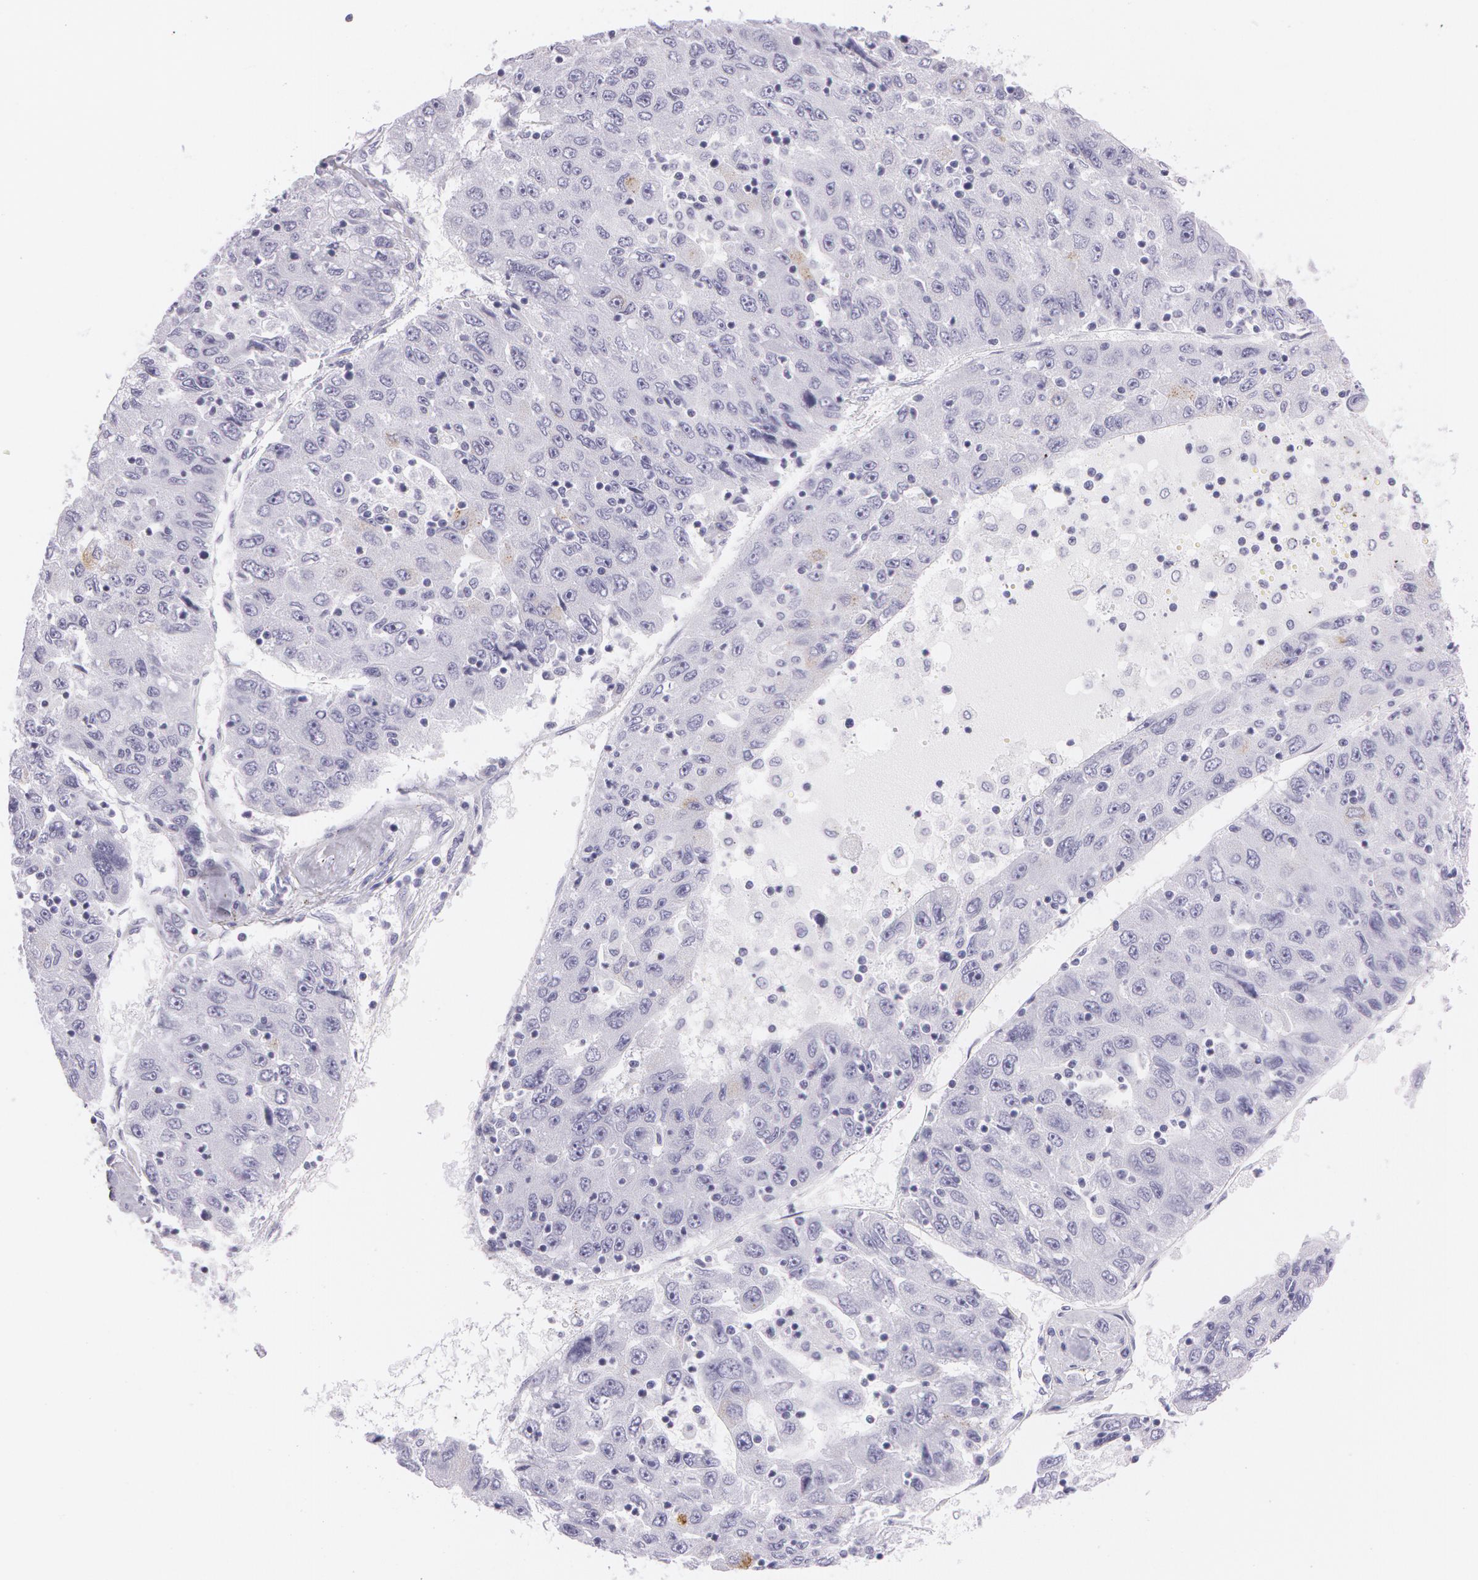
{"staining": {"intensity": "negative", "quantity": "none", "location": "none"}, "tissue": "liver cancer", "cell_type": "Tumor cells", "image_type": "cancer", "snomed": [{"axis": "morphology", "description": "Carcinoma, Hepatocellular, NOS"}, {"axis": "topography", "description": "Liver"}], "caption": "Tumor cells show no significant positivity in liver cancer. Nuclei are stained in blue.", "gene": "SNCG", "patient": {"sex": "male", "age": 49}}